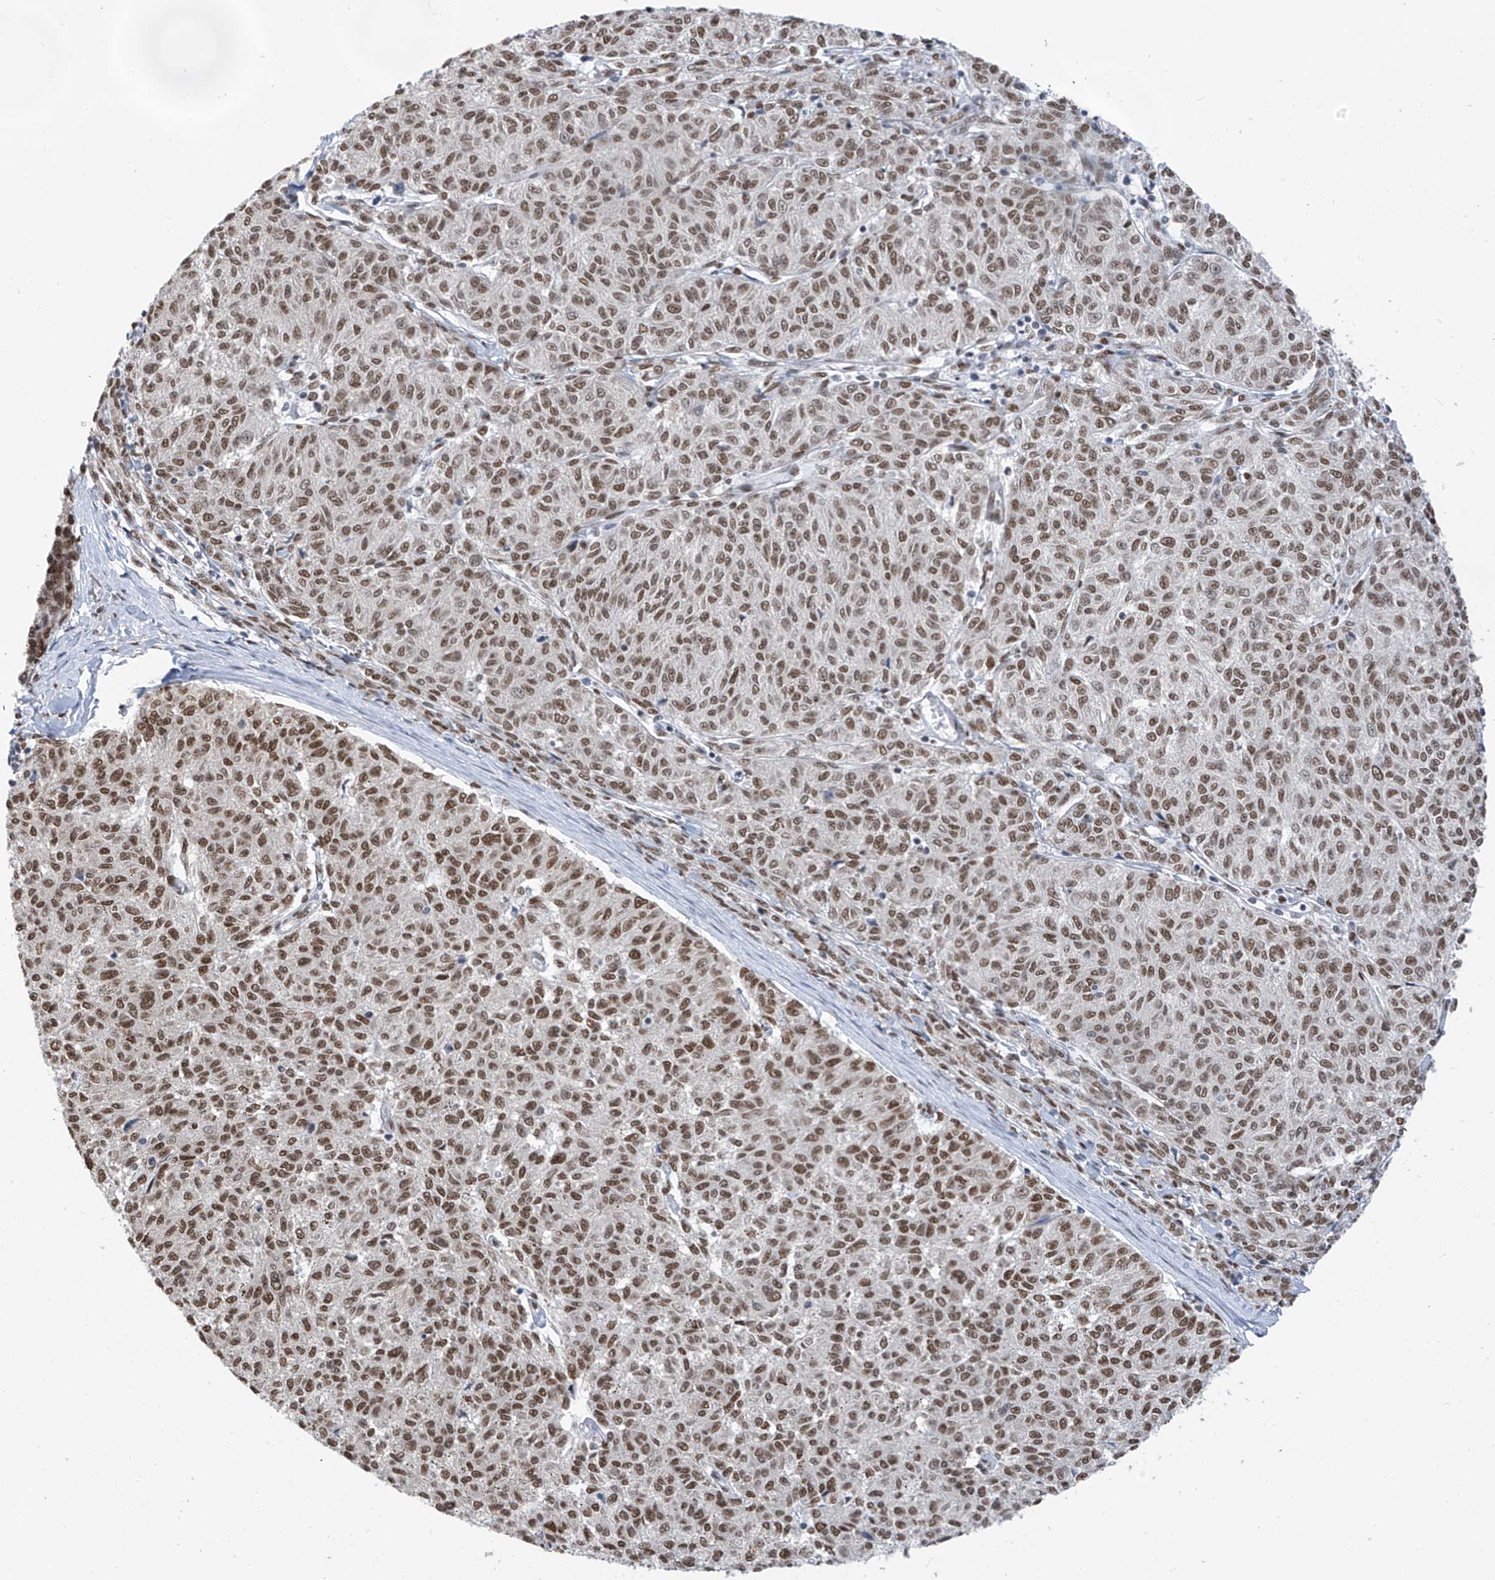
{"staining": {"intensity": "moderate", "quantity": ">75%", "location": "nuclear"}, "tissue": "melanoma", "cell_type": "Tumor cells", "image_type": "cancer", "snomed": [{"axis": "morphology", "description": "Malignant melanoma, NOS"}, {"axis": "topography", "description": "Skin"}], "caption": "Human malignant melanoma stained with a protein marker demonstrates moderate staining in tumor cells.", "gene": "KHSRP", "patient": {"sex": "female", "age": 72}}